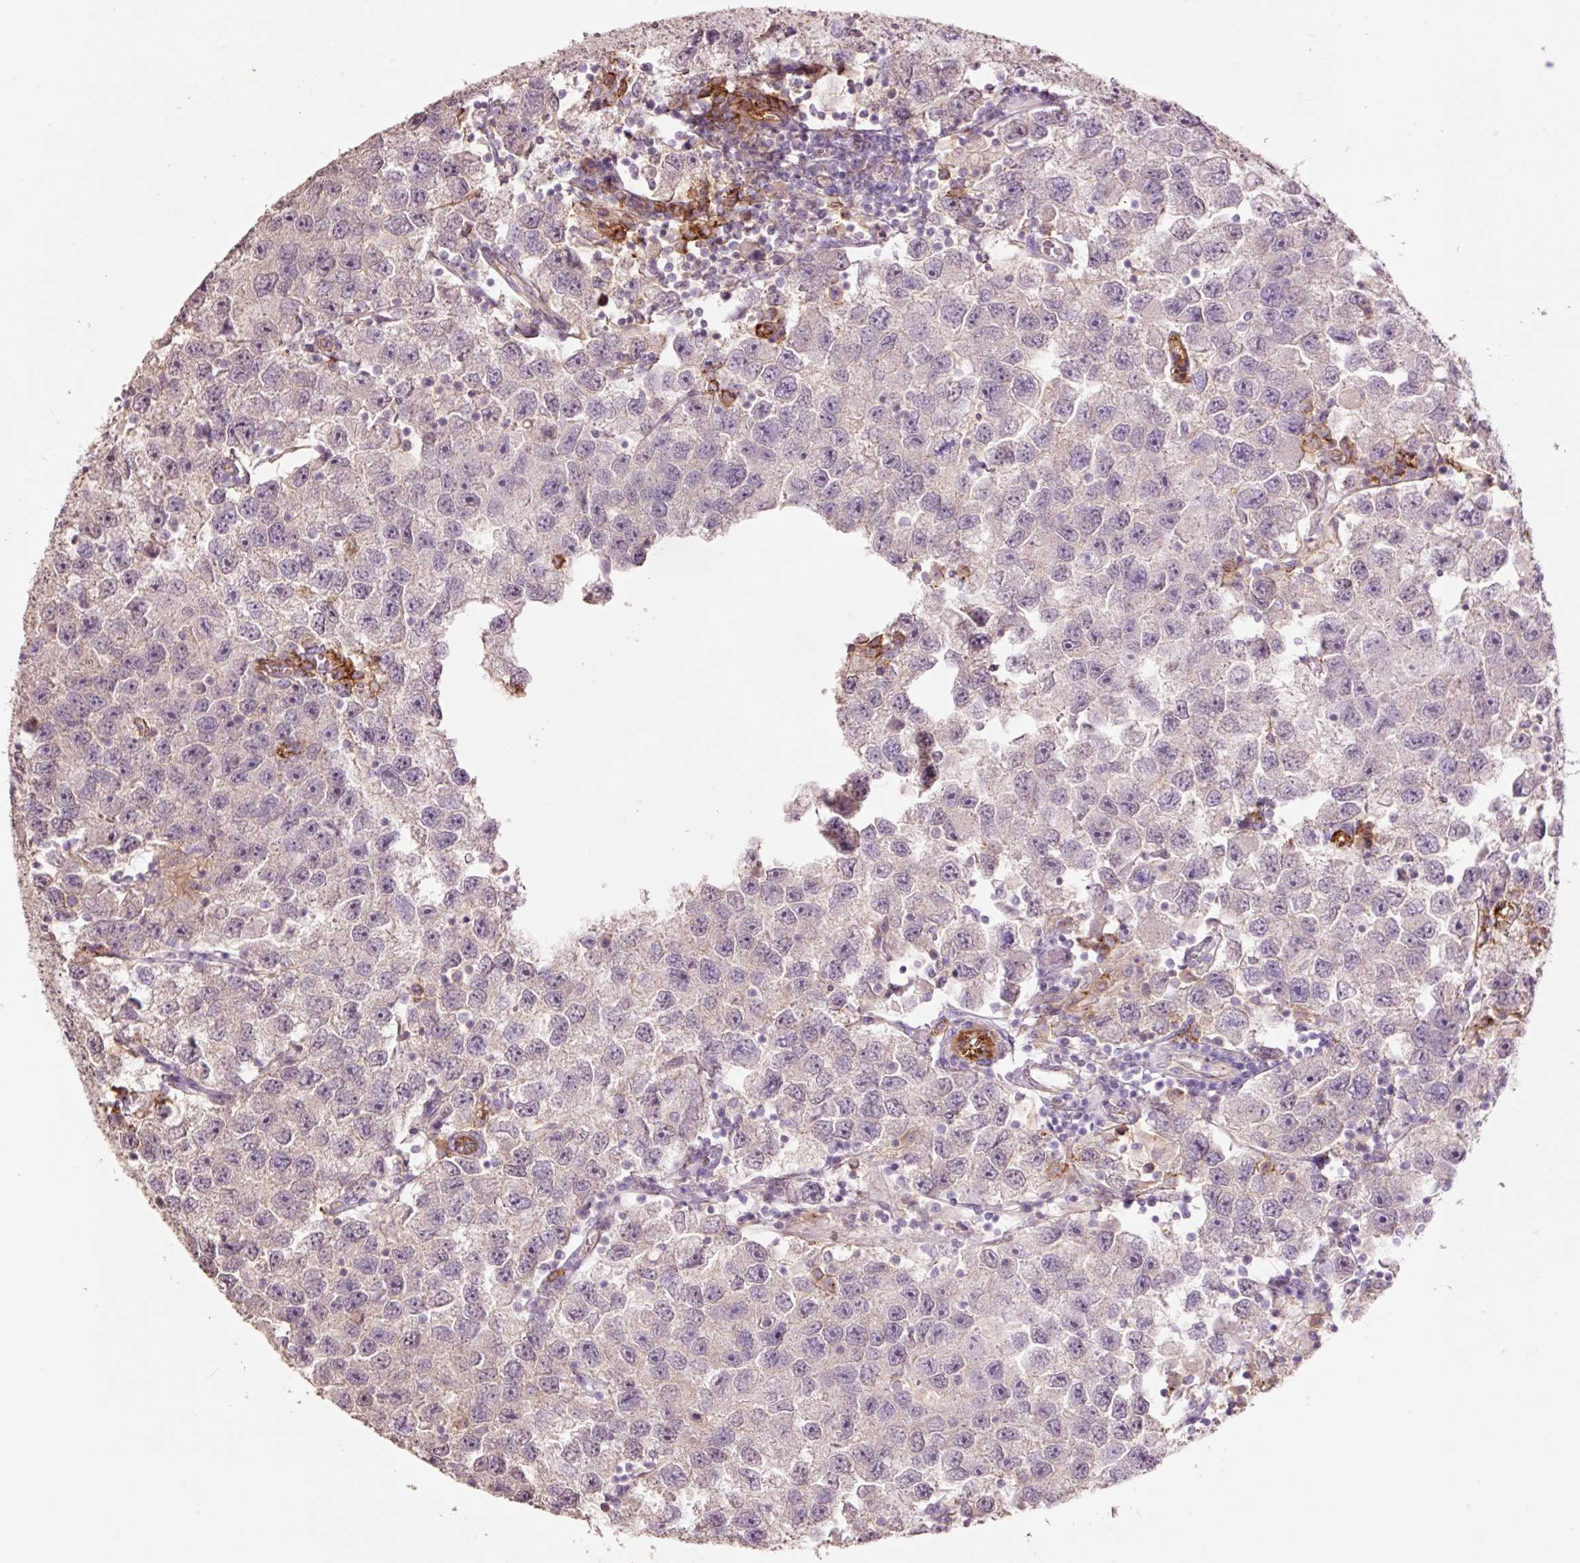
{"staining": {"intensity": "negative", "quantity": "none", "location": "none"}, "tissue": "testis cancer", "cell_type": "Tumor cells", "image_type": "cancer", "snomed": [{"axis": "morphology", "description": "Seminoma, NOS"}, {"axis": "topography", "description": "Testis"}], "caption": "The immunohistochemistry (IHC) micrograph has no significant expression in tumor cells of testis cancer tissue.", "gene": "SLC1A4", "patient": {"sex": "male", "age": 26}}